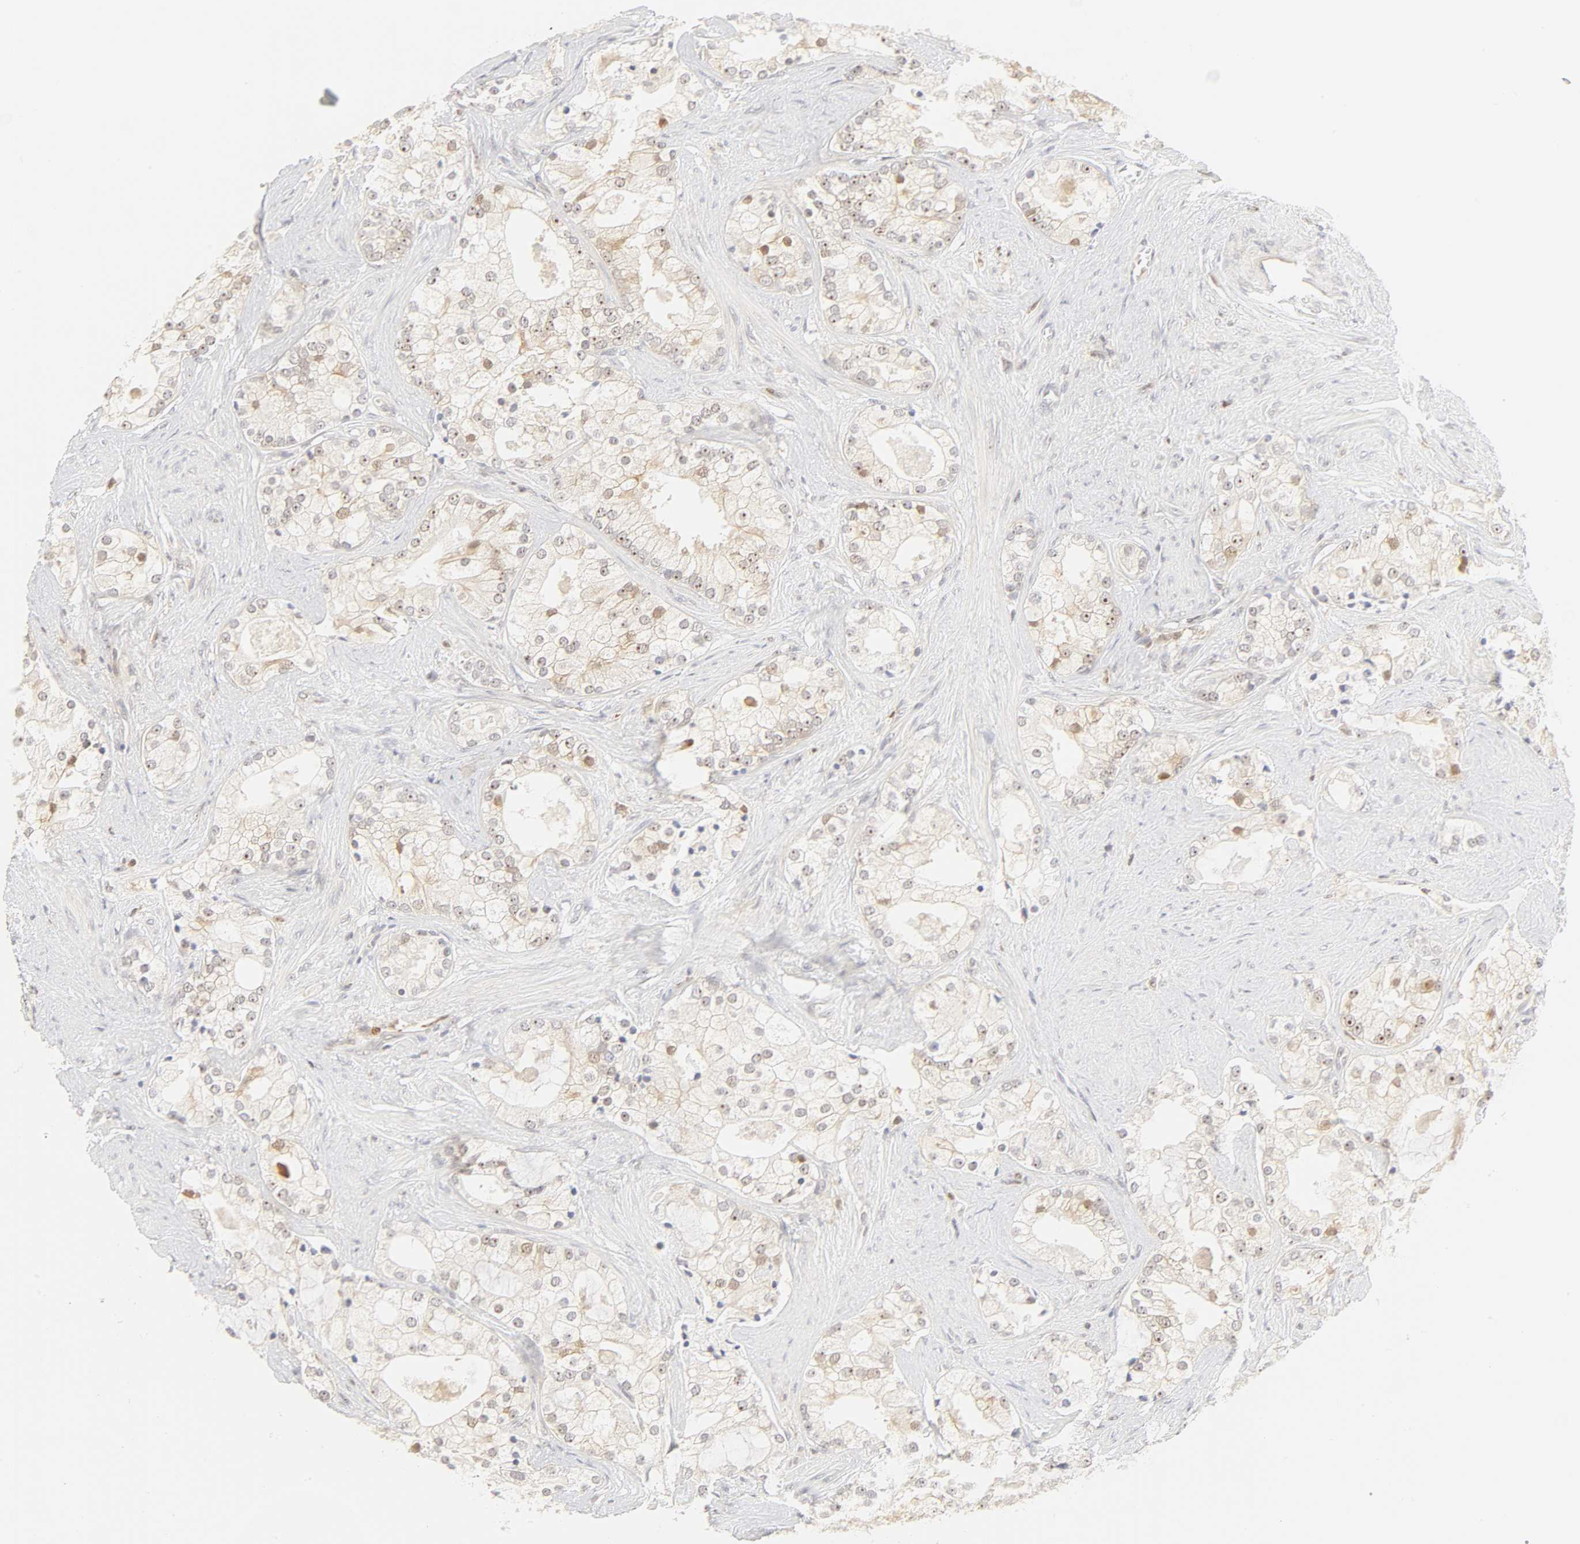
{"staining": {"intensity": "weak", "quantity": "<25%", "location": "cytoplasmic/membranous,nuclear"}, "tissue": "prostate cancer", "cell_type": "Tumor cells", "image_type": "cancer", "snomed": [{"axis": "morphology", "description": "Adenocarcinoma, Low grade"}, {"axis": "topography", "description": "Prostate"}], "caption": "Immunohistochemistry (IHC) histopathology image of neoplastic tissue: human prostate adenocarcinoma (low-grade) stained with DAB (3,3'-diaminobenzidine) shows no significant protein staining in tumor cells.", "gene": "KIF2A", "patient": {"sex": "male", "age": 58}}